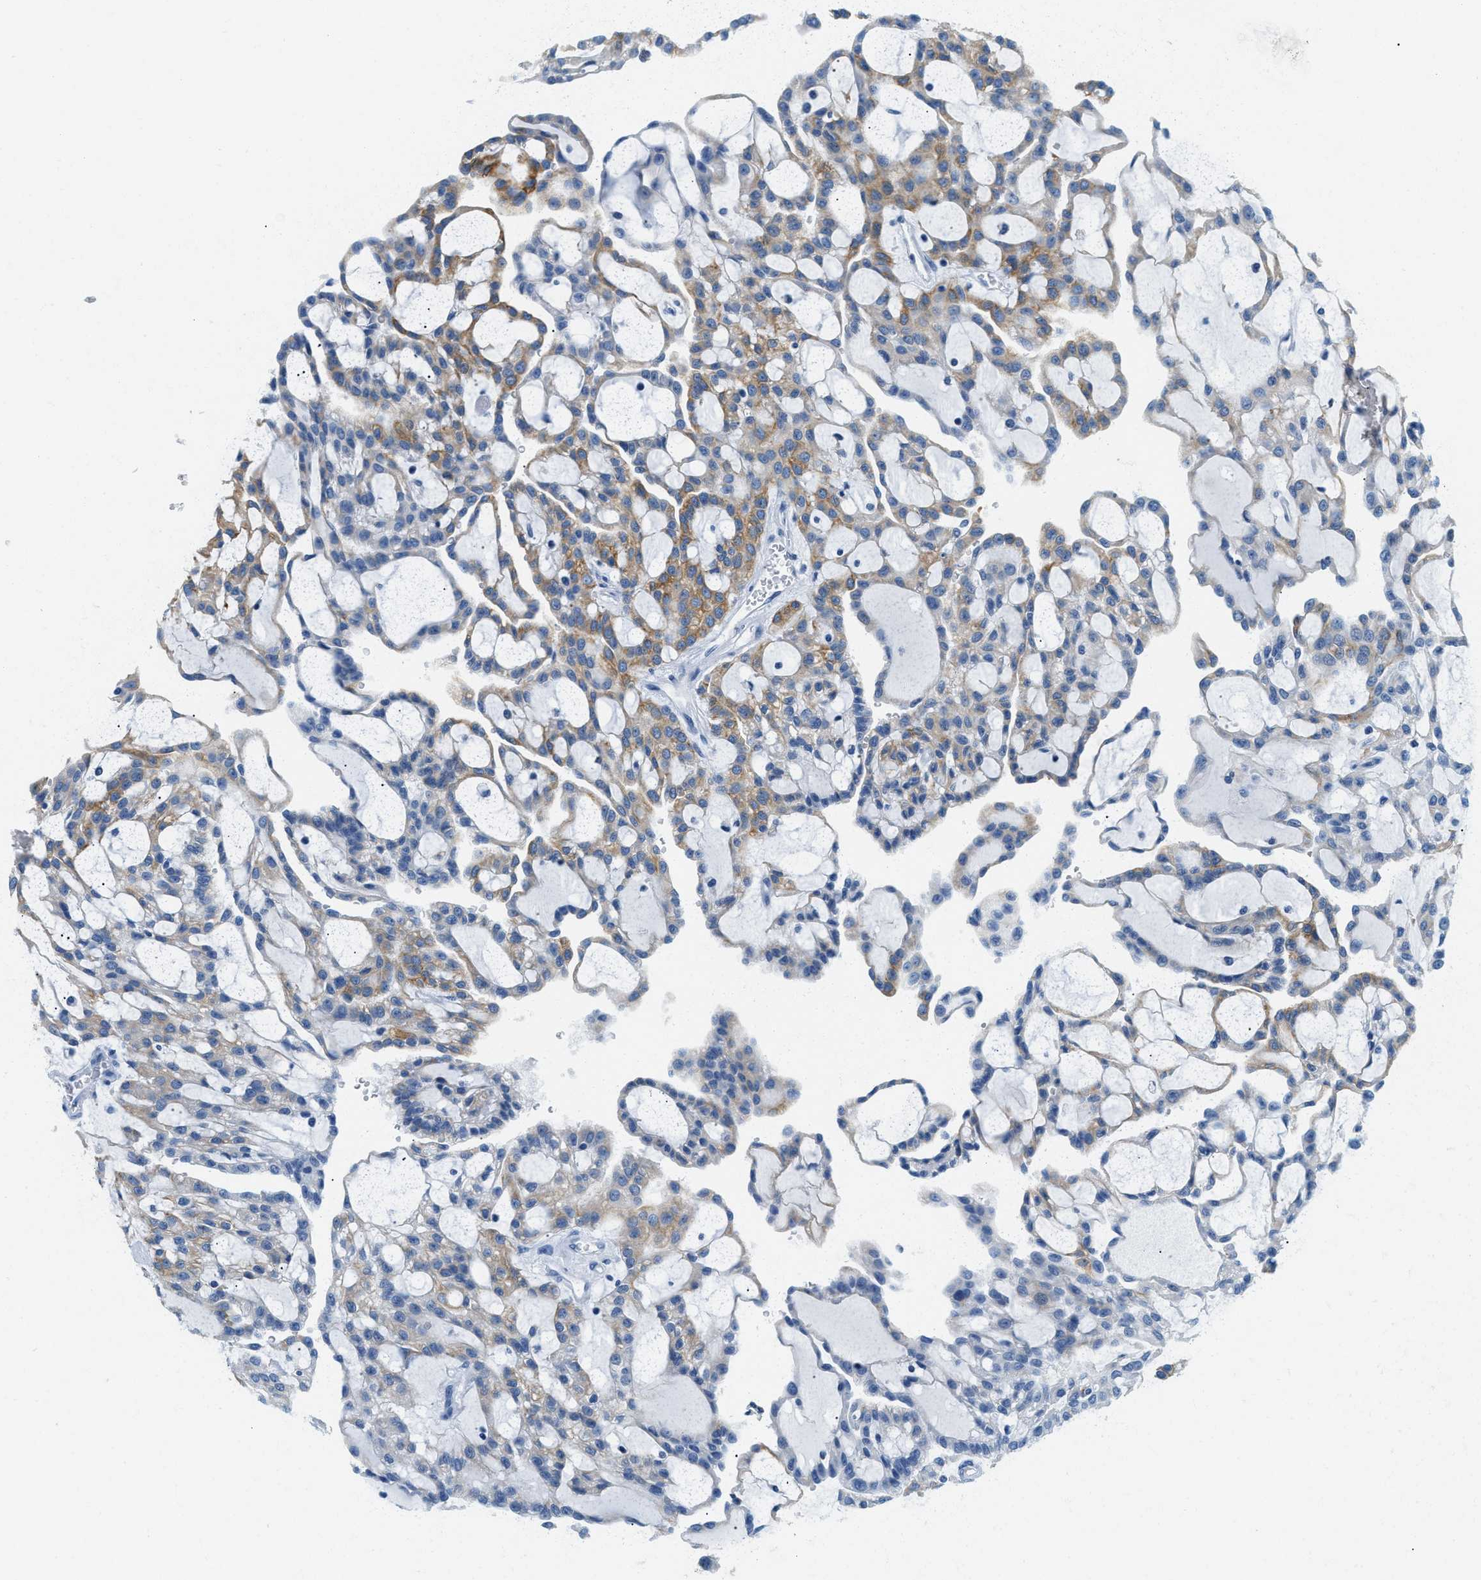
{"staining": {"intensity": "moderate", "quantity": "25%-75%", "location": "cytoplasmic/membranous"}, "tissue": "renal cancer", "cell_type": "Tumor cells", "image_type": "cancer", "snomed": [{"axis": "morphology", "description": "Adenocarcinoma, NOS"}, {"axis": "topography", "description": "Kidney"}], "caption": "Immunohistochemistry (IHC) staining of adenocarcinoma (renal), which displays medium levels of moderate cytoplasmic/membranous staining in about 25%-75% of tumor cells indicating moderate cytoplasmic/membranous protein positivity. The staining was performed using DAB (3,3'-diaminobenzidine) (brown) for protein detection and nuclei were counterstained in hematoxylin (blue).", "gene": "STXBP2", "patient": {"sex": "male", "age": 63}}